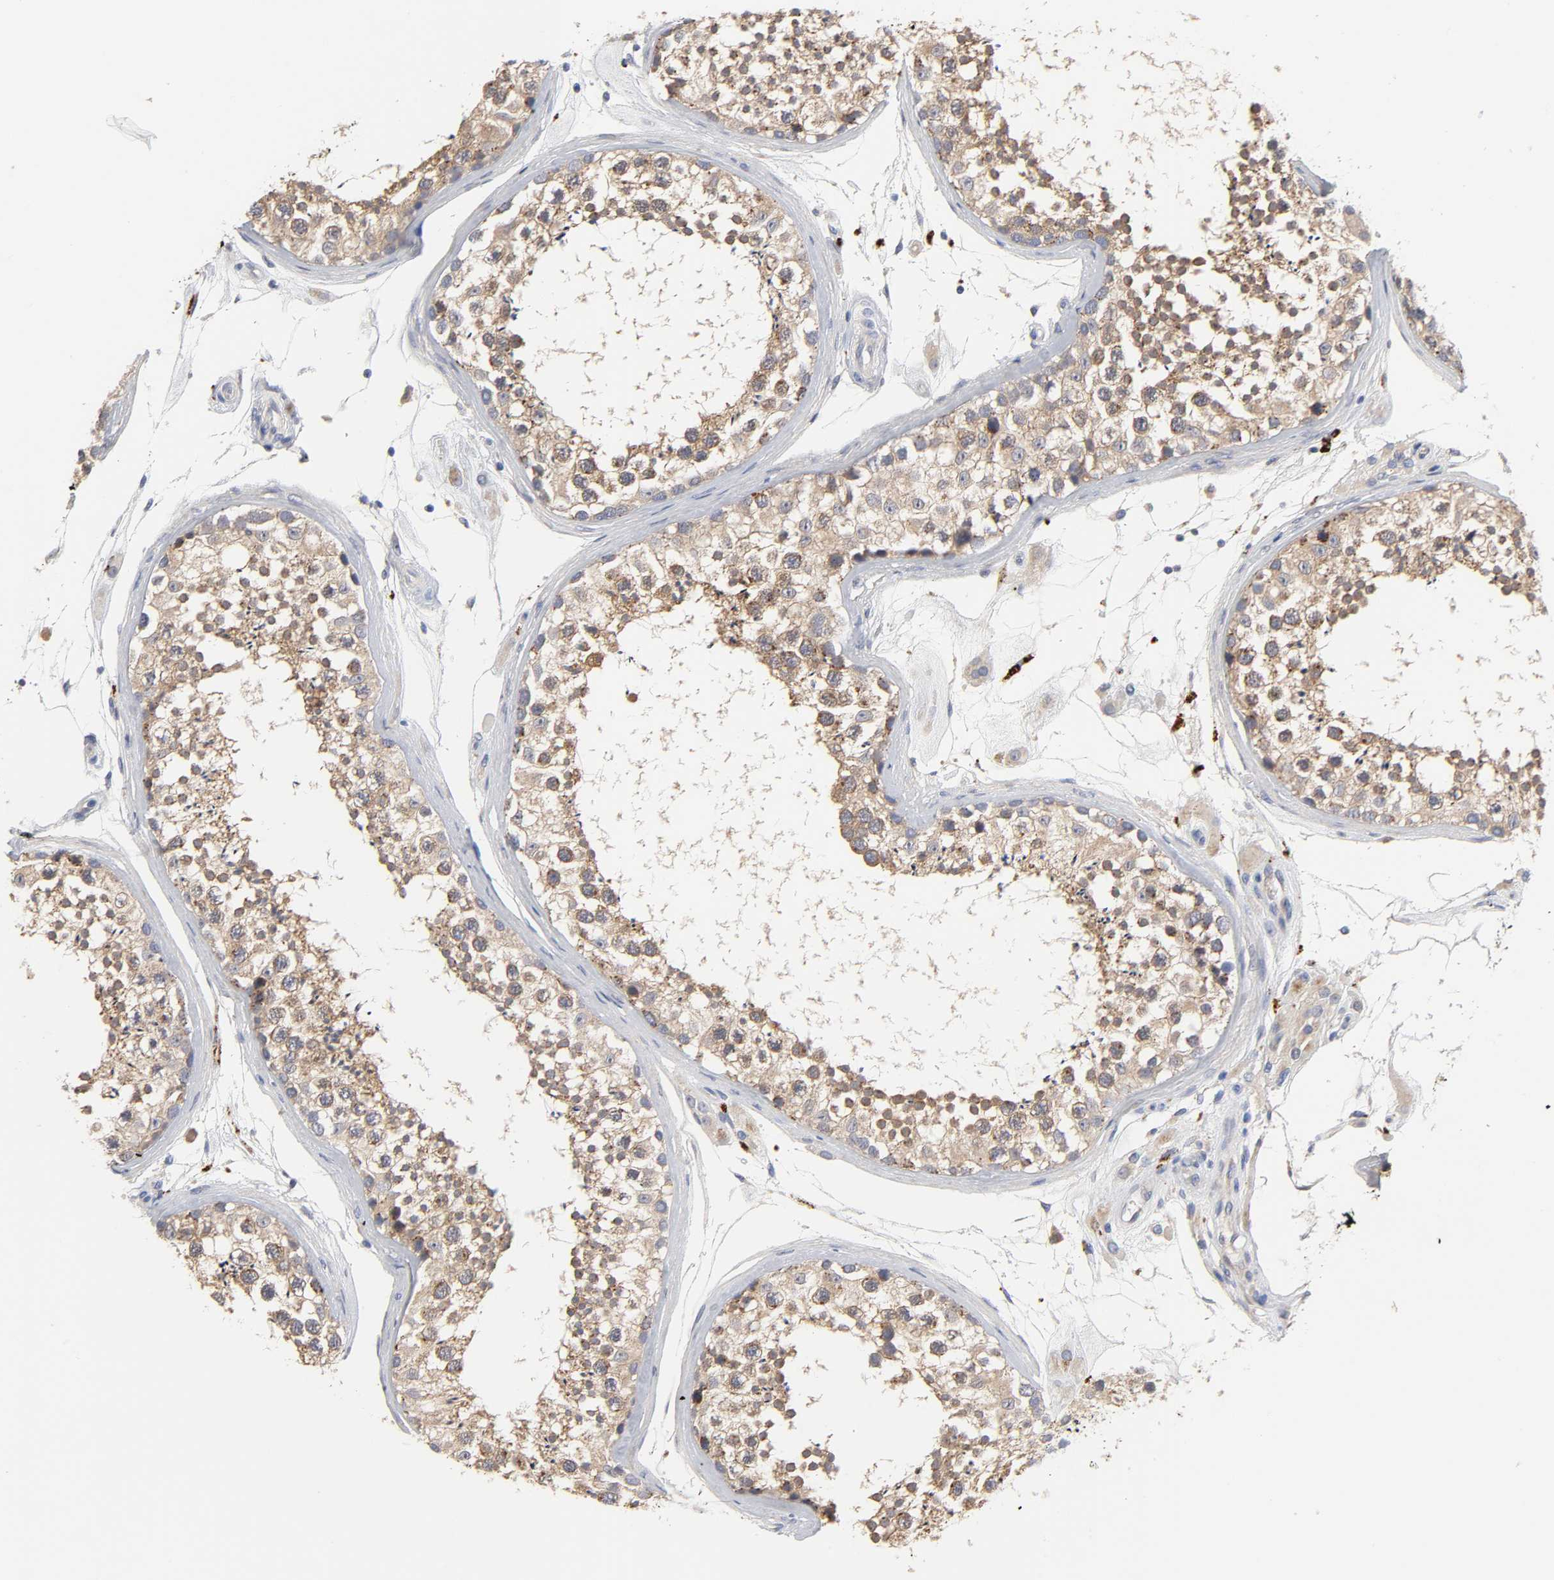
{"staining": {"intensity": "weak", "quantity": ">75%", "location": "cytoplasmic/membranous"}, "tissue": "testis", "cell_type": "Cells in seminiferous ducts", "image_type": "normal", "snomed": [{"axis": "morphology", "description": "Normal tissue, NOS"}, {"axis": "topography", "description": "Testis"}], "caption": "Immunohistochemical staining of benign human testis reveals >75% levels of weak cytoplasmic/membranous protein positivity in approximately >75% of cells in seminiferous ducts. The protein of interest is stained brown, and the nuclei are stained in blue (DAB IHC with brightfield microscopy, high magnification).", "gene": "C17orf75", "patient": {"sex": "male", "age": 46}}